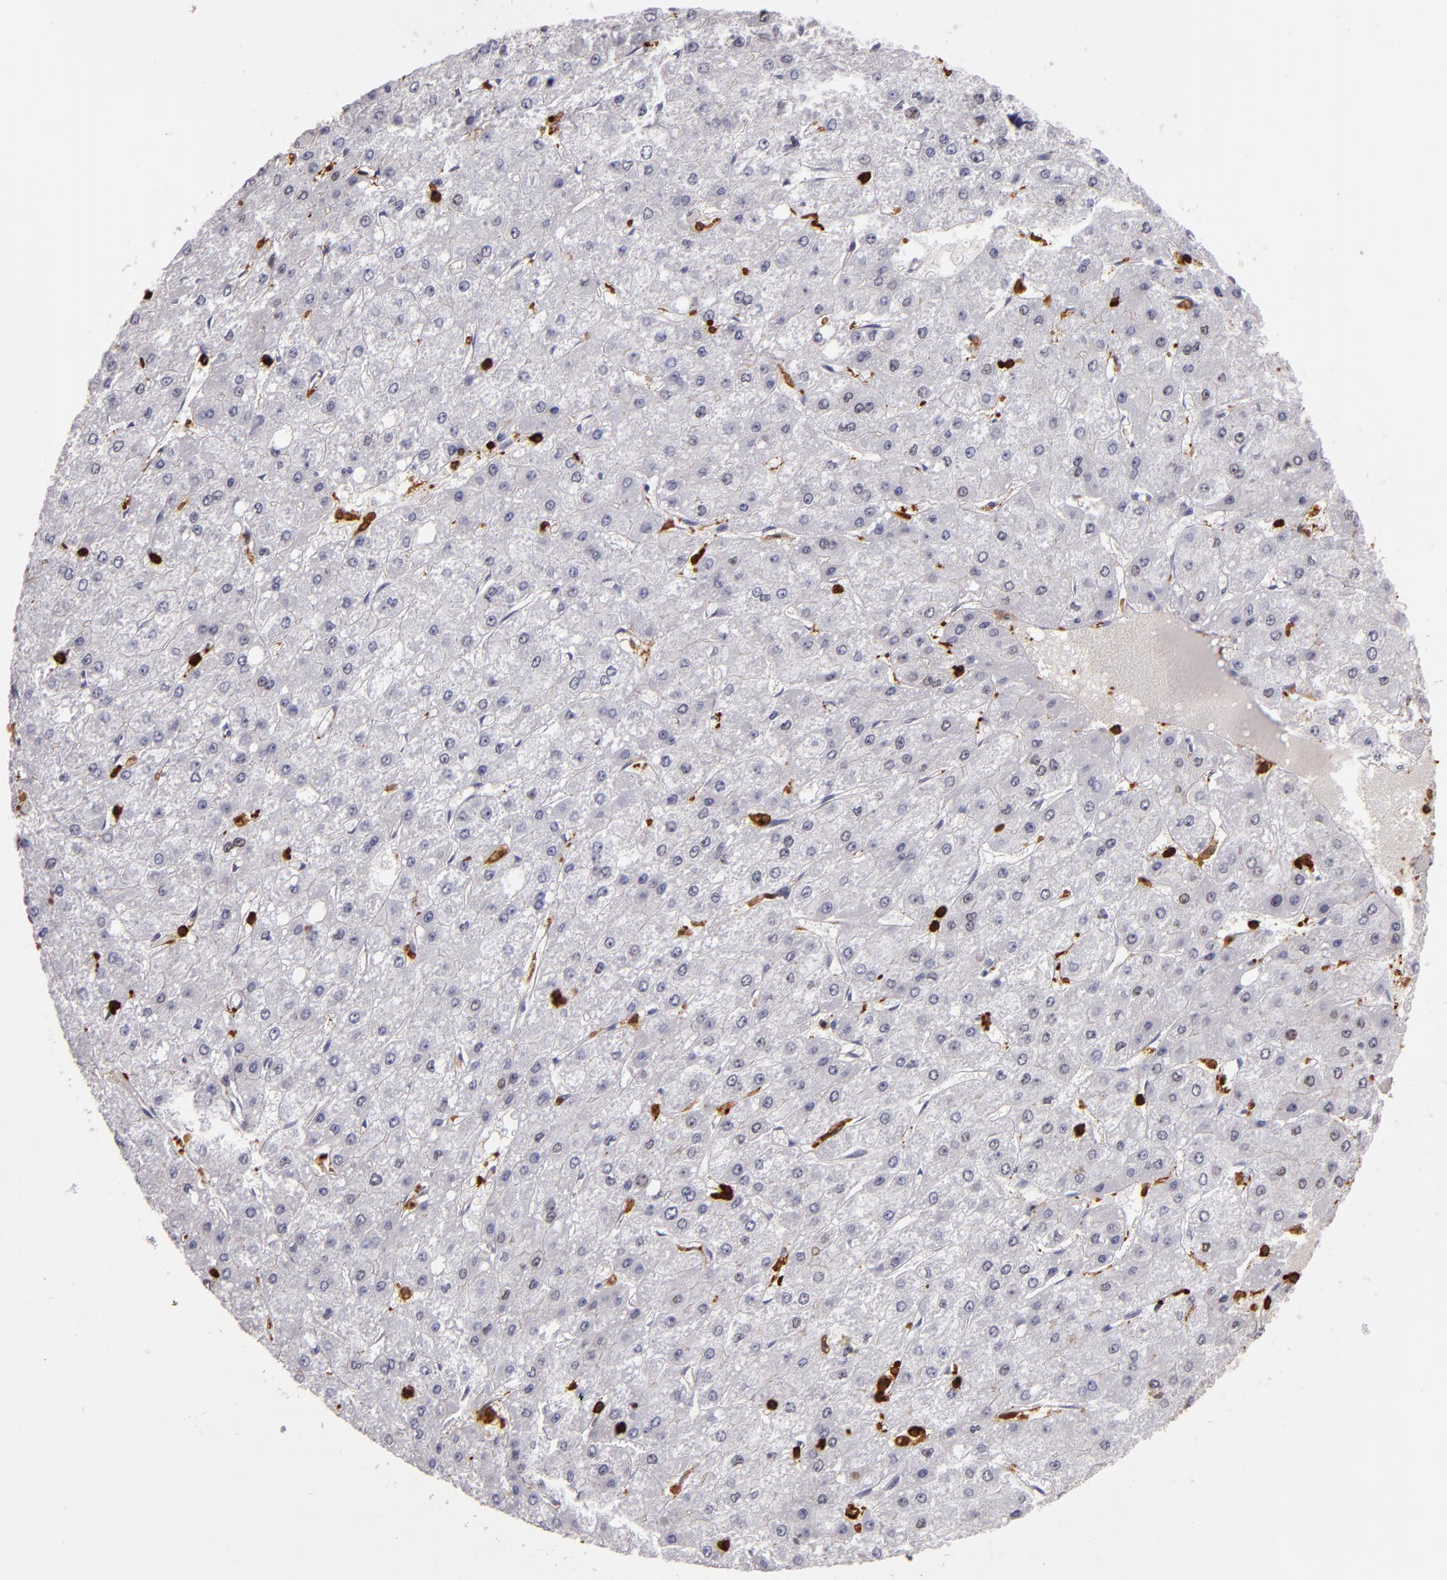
{"staining": {"intensity": "negative", "quantity": "none", "location": "none"}, "tissue": "liver cancer", "cell_type": "Tumor cells", "image_type": "cancer", "snomed": [{"axis": "morphology", "description": "Carcinoma, Hepatocellular, NOS"}, {"axis": "topography", "description": "Liver"}], "caption": "IHC photomicrograph of neoplastic tissue: human hepatocellular carcinoma (liver) stained with DAB demonstrates no significant protein expression in tumor cells.", "gene": "WAS", "patient": {"sex": "female", "age": 52}}